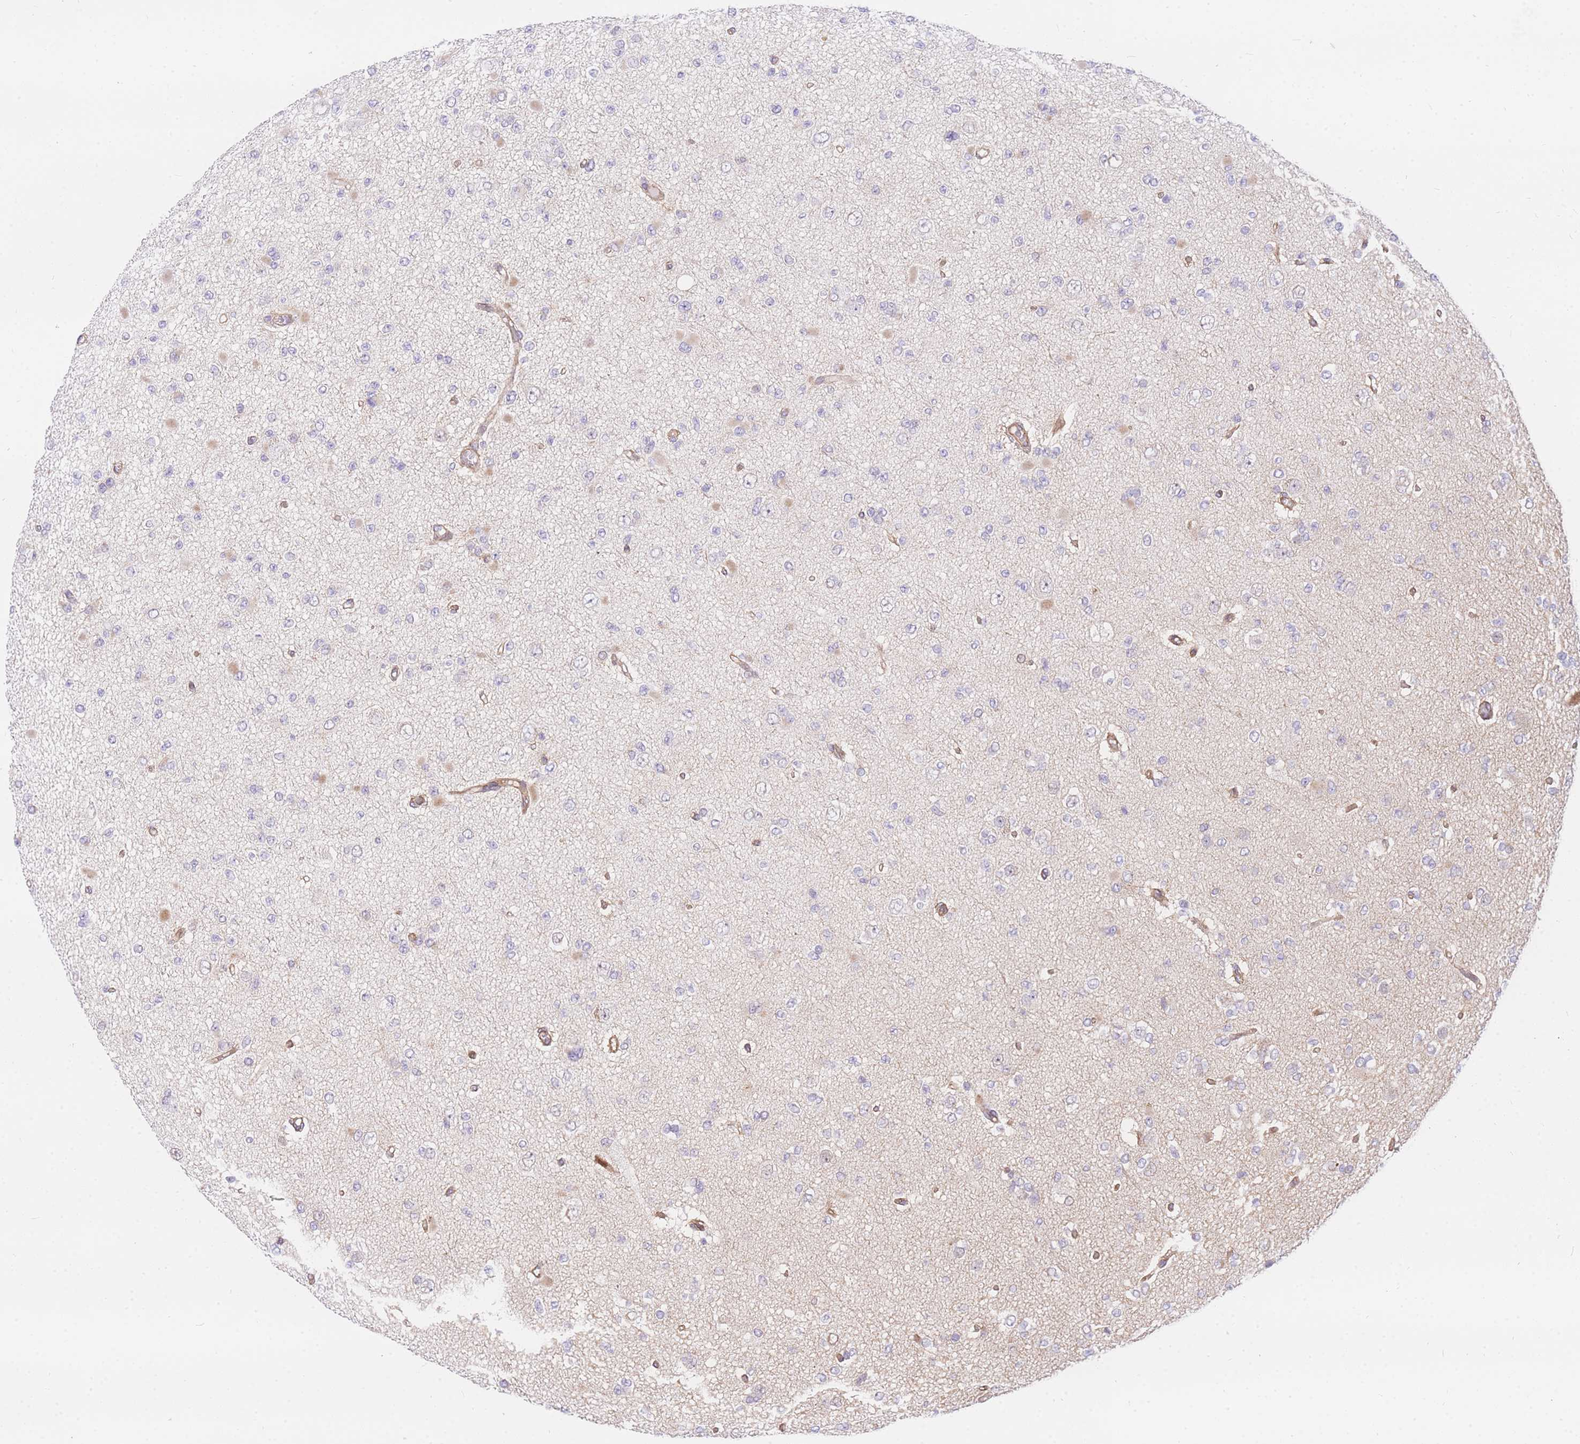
{"staining": {"intensity": "negative", "quantity": "none", "location": "none"}, "tissue": "glioma", "cell_type": "Tumor cells", "image_type": "cancer", "snomed": [{"axis": "morphology", "description": "Glioma, malignant, Low grade"}, {"axis": "topography", "description": "Brain"}], "caption": "Tumor cells are negative for protein expression in human glioma.", "gene": "S100PBP", "patient": {"sex": "female", "age": 22}}